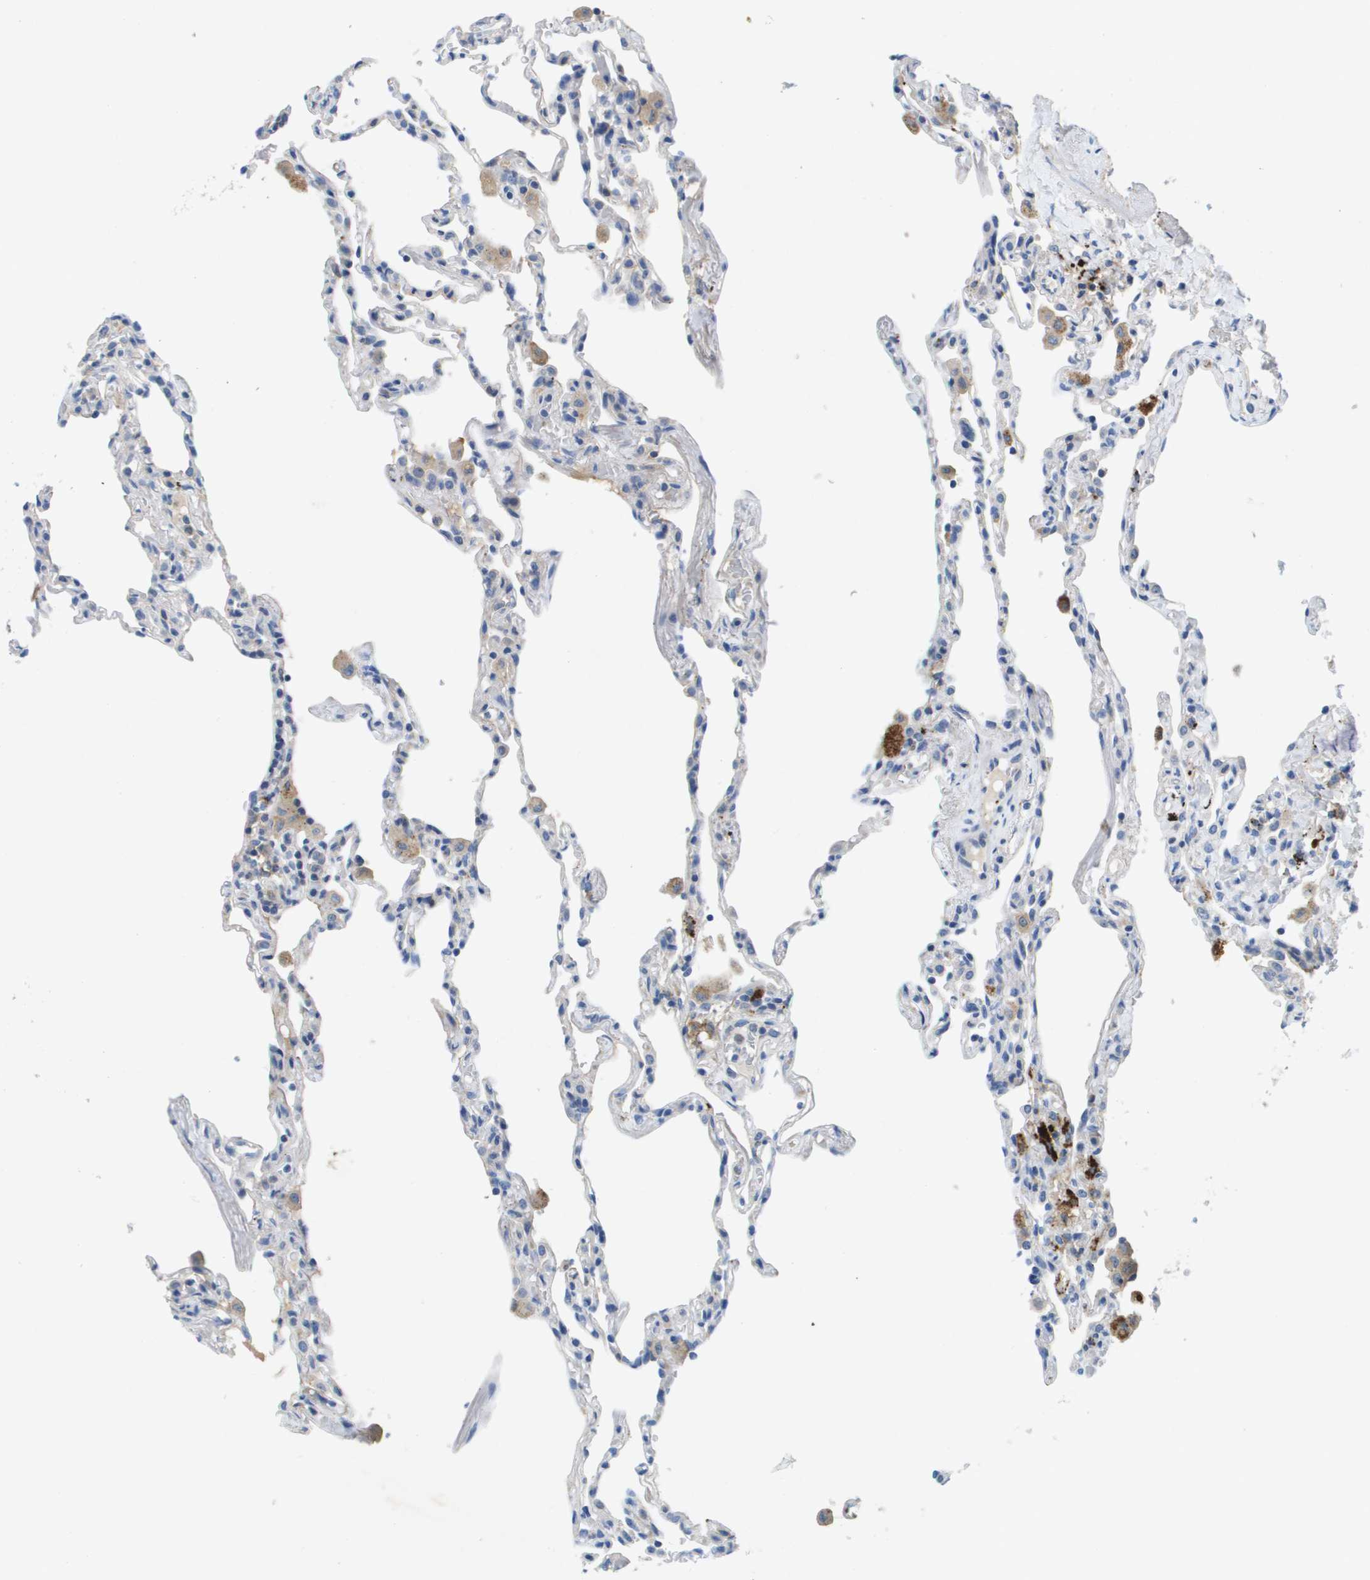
{"staining": {"intensity": "weak", "quantity": "<25%", "location": "cytoplasmic/membranous"}, "tissue": "lung", "cell_type": "Alveolar cells", "image_type": "normal", "snomed": [{"axis": "morphology", "description": "Normal tissue, NOS"}, {"axis": "topography", "description": "Lung"}], "caption": "Histopathology image shows no protein positivity in alveolar cells of unremarkable lung.", "gene": "LIPG", "patient": {"sex": "male", "age": 59}}